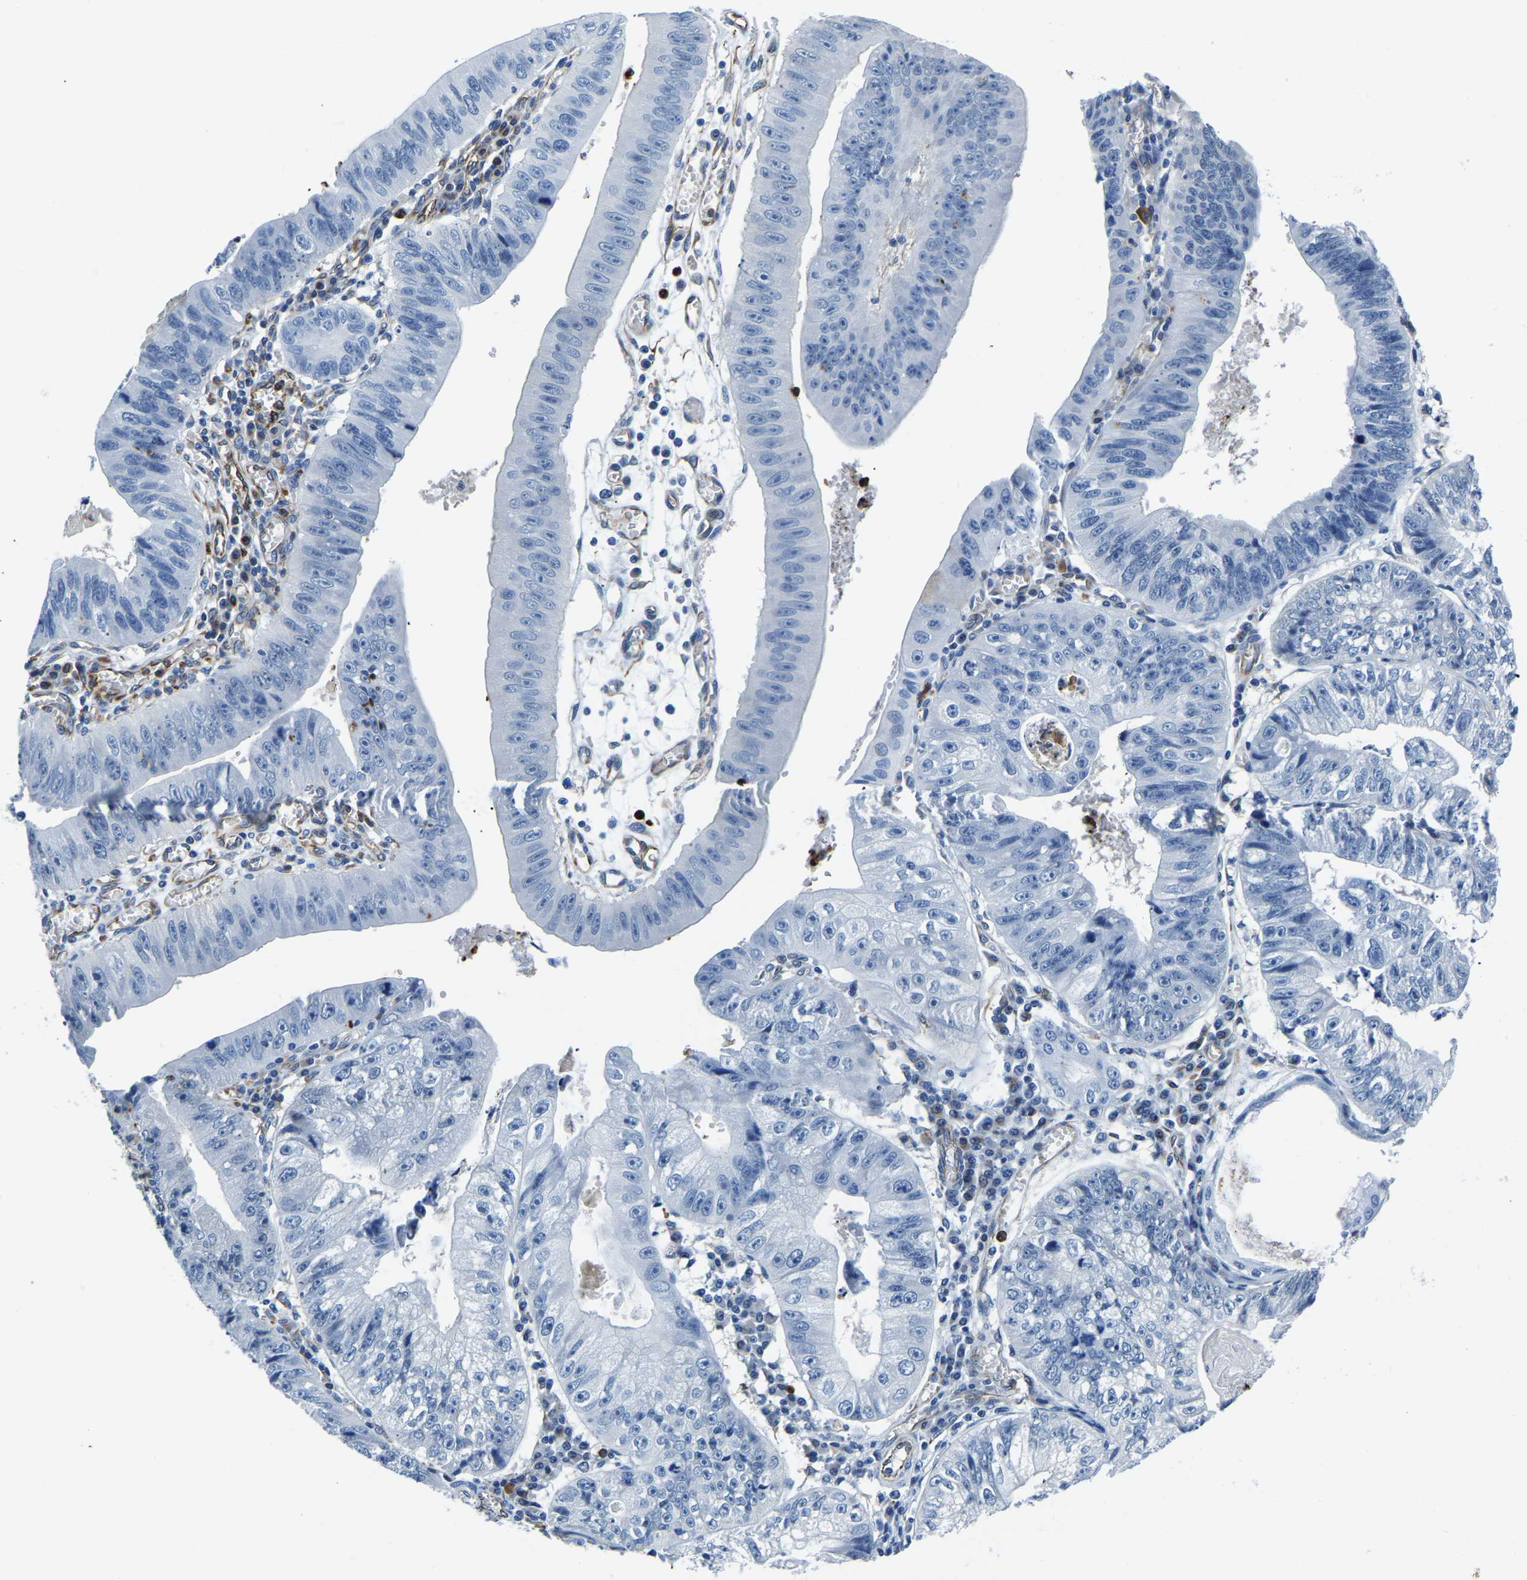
{"staining": {"intensity": "negative", "quantity": "none", "location": "none"}, "tissue": "stomach cancer", "cell_type": "Tumor cells", "image_type": "cancer", "snomed": [{"axis": "morphology", "description": "Adenocarcinoma, NOS"}, {"axis": "topography", "description": "Stomach"}], "caption": "There is no significant expression in tumor cells of stomach adenocarcinoma.", "gene": "MS4A3", "patient": {"sex": "male", "age": 59}}